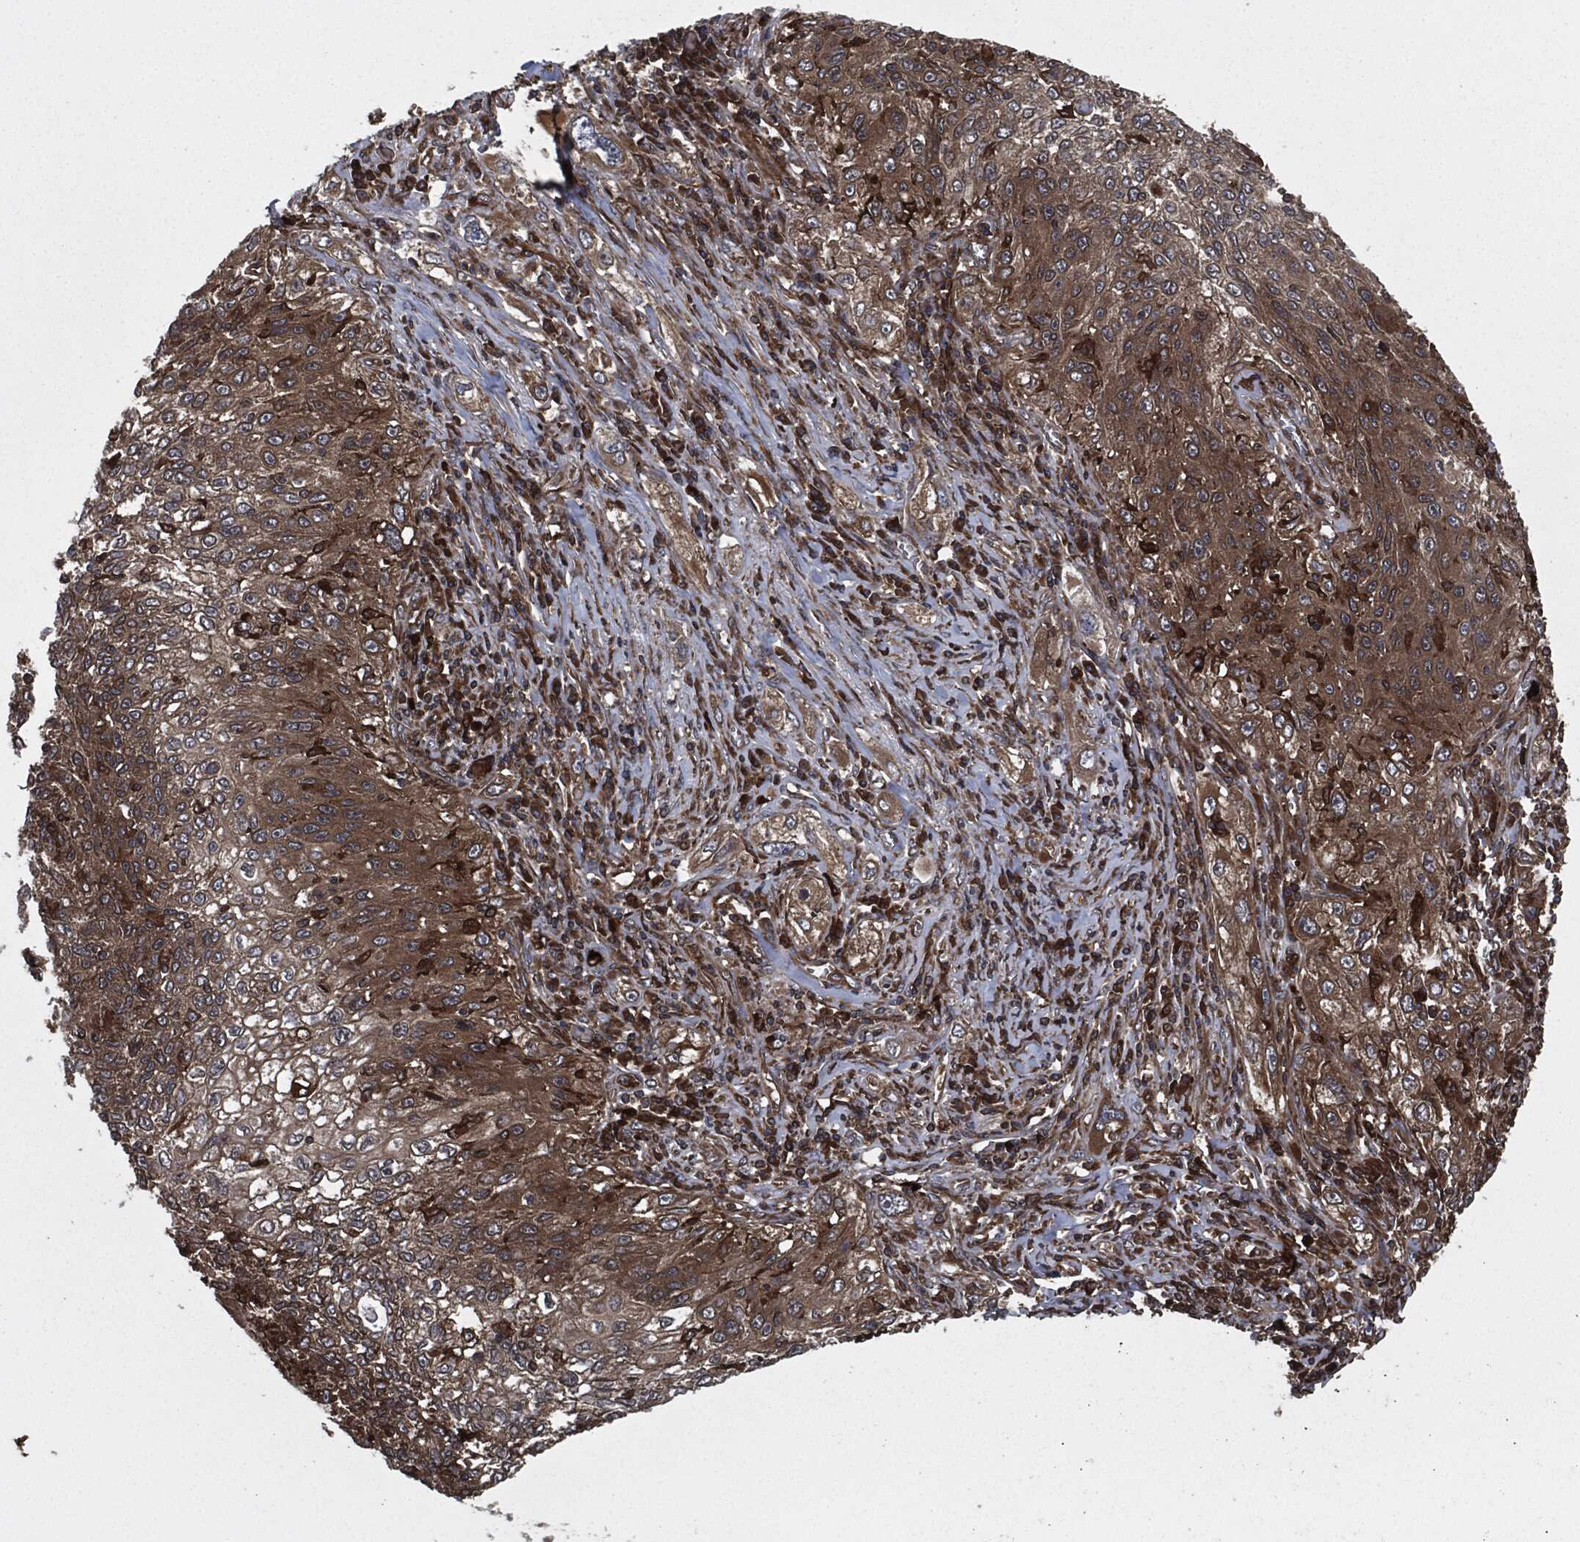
{"staining": {"intensity": "moderate", "quantity": ">75%", "location": "cytoplasmic/membranous"}, "tissue": "lung cancer", "cell_type": "Tumor cells", "image_type": "cancer", "snomed": [{"axis": "morphology", "description": "Squamous cell carcinoma, NOS"}, {"axis": "topography", "description": "Lung"}], "caption": "Lung cancer (squamous cell carcinoma) tissue shows moderate cytoplasmic/membranous expression in approximately >75% of tumor cells", "gene": "RAP1GDS1", "patient": {"sex": "female", "age": 69}}